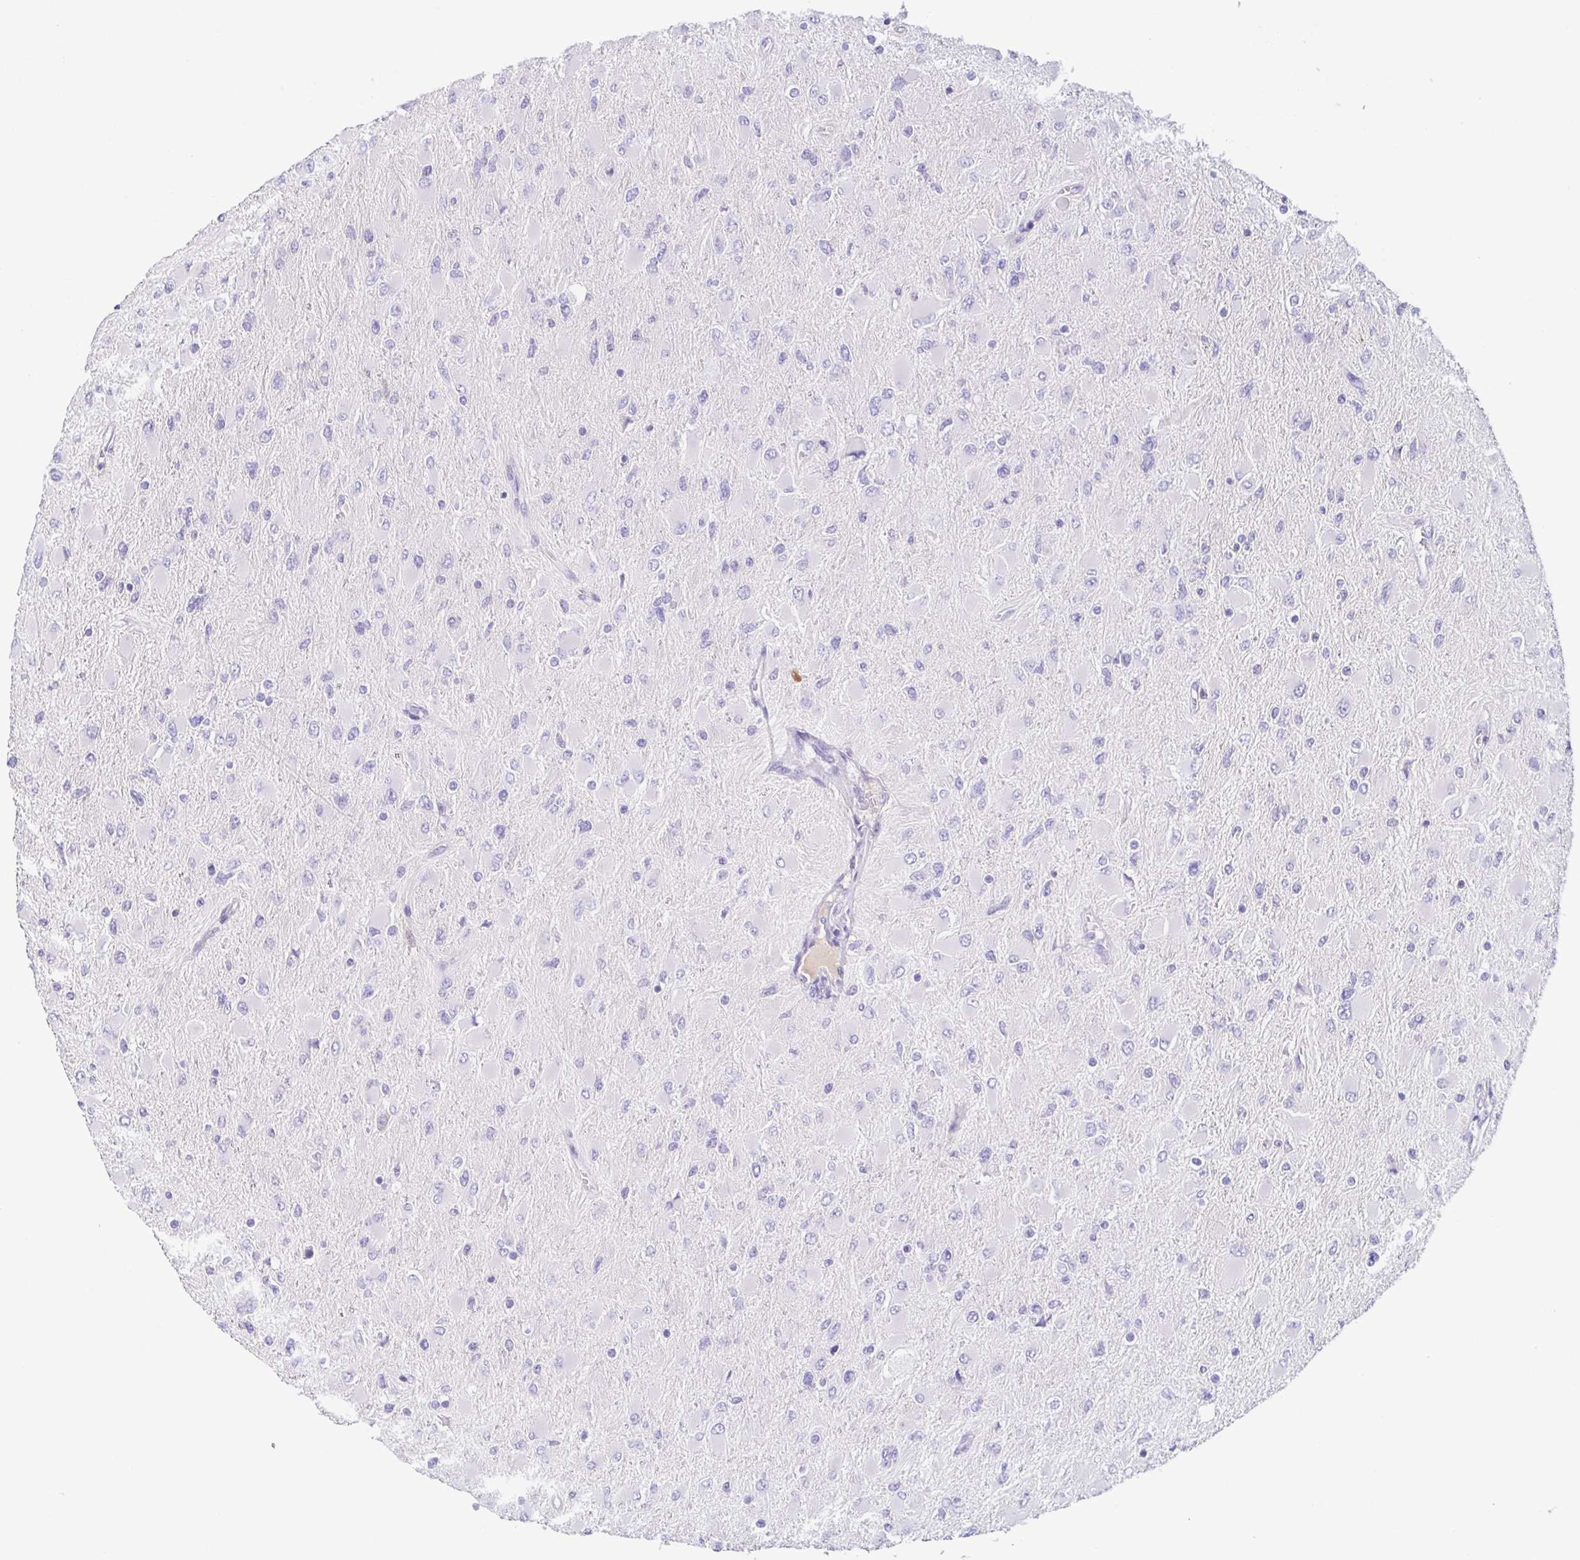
{"staining": {"intensity": "negative", "quantity": "none", "location": "none"}, "tissue": "glioma", "cell_type": "Tumor cells", "image_type": "cancer", "snomed": [{"axis": "morphology", "description": "Glioma, malignant, High grade"}, {"axis": "topography", "description": "Cerebral cortex"}], "caption": "Malignant glioma (high-grade) was stained to show a protein in brown. There is no significant staining in tumor cells. Brightfield microscopy of immunohistochemistry stained with DAB (brown) and hematoxylin (blue), captured at high magnification.", "gene": "ARPP21", "patient": {"sex": "female", "age": 36}}